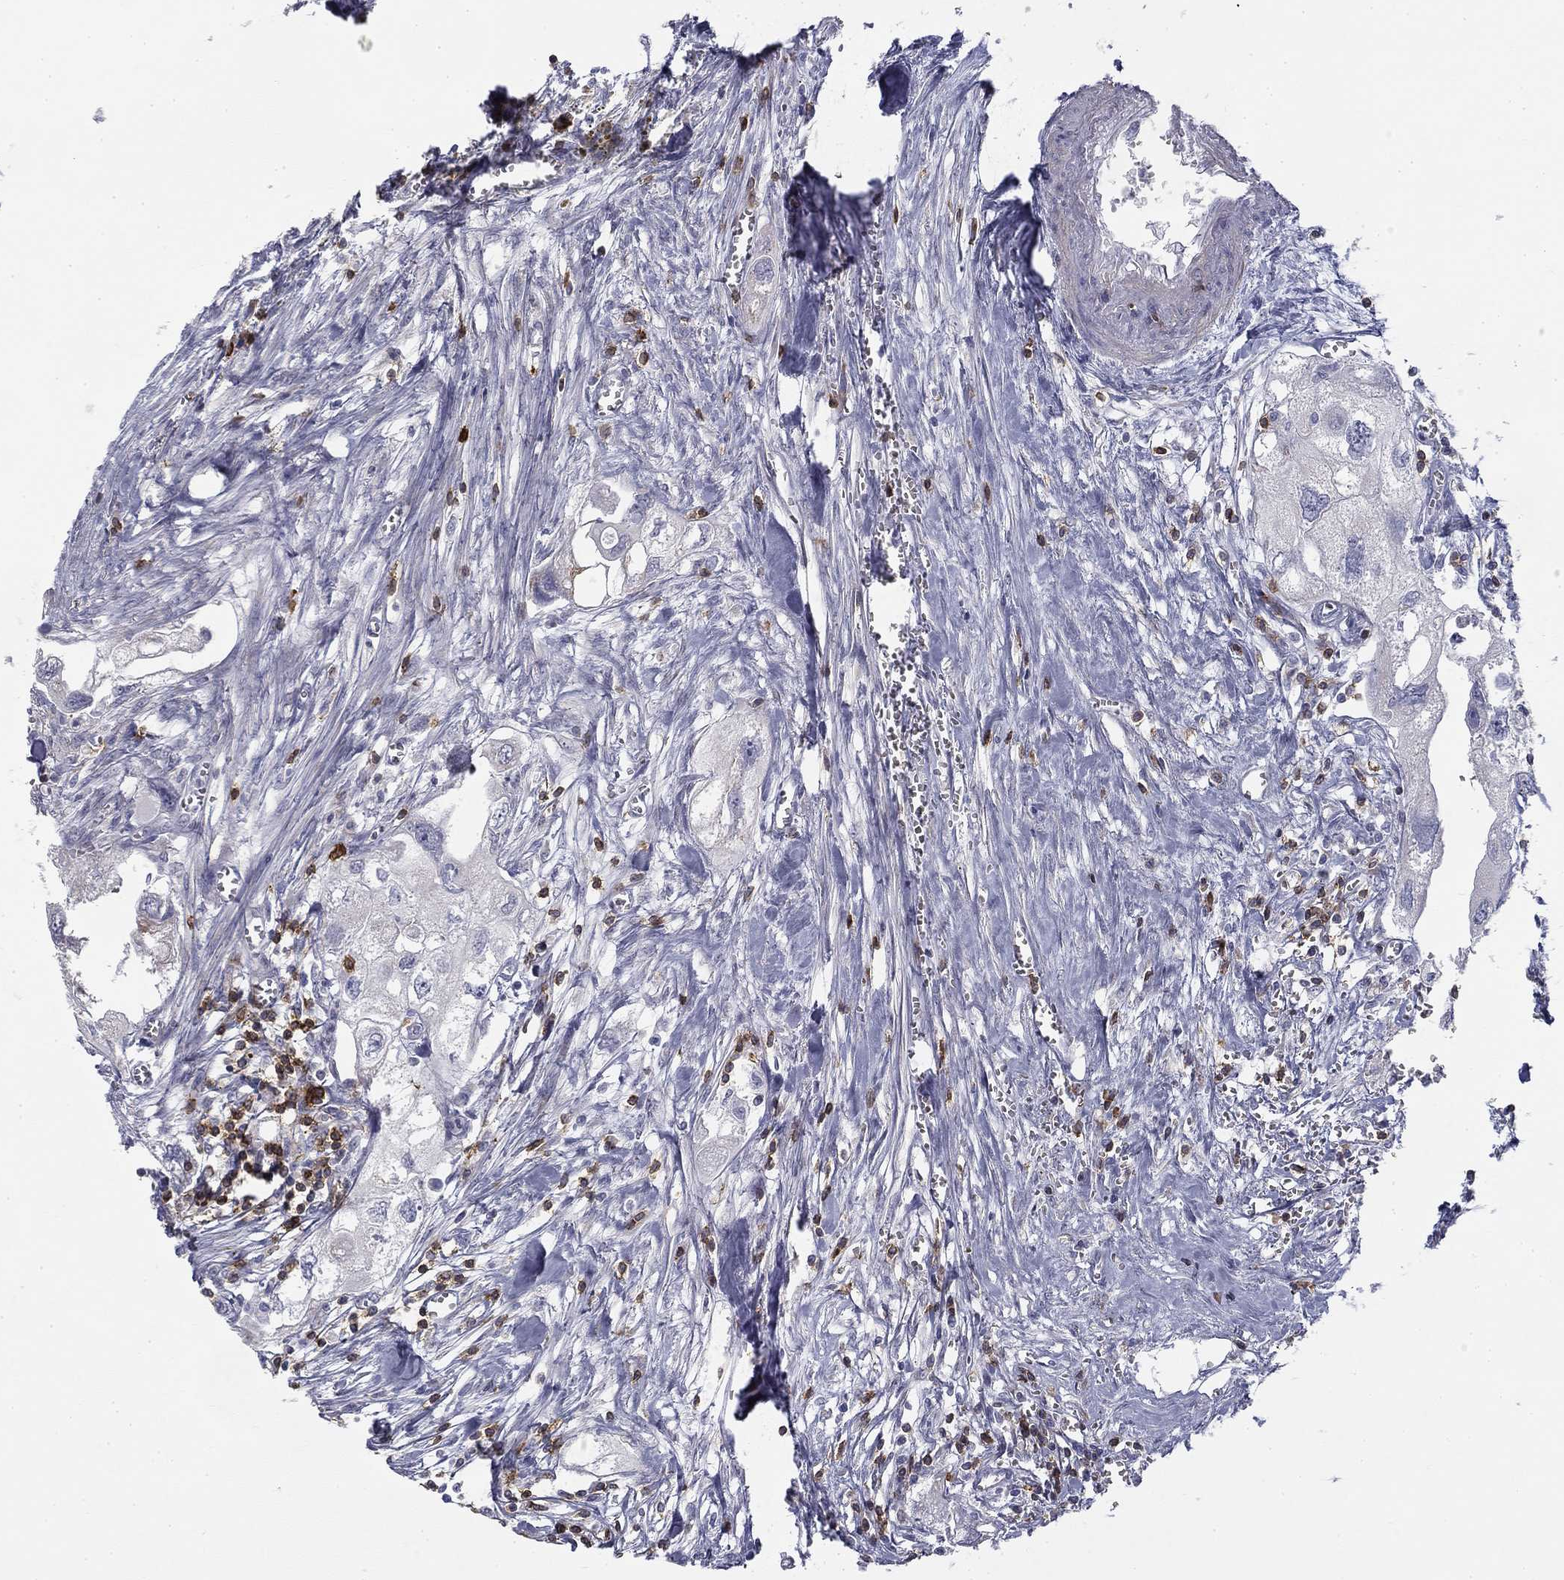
{"staining": {"intensity": "negative", "quantity": "none", "location": "none"}, "tissue": "urothelial cancer", "cell_type": "Tumor cells", "image_type": "cancer", "snomed": [{"axis": "morphology", "description": "Urothelial carcinoma, High grade"}, {"axis": "topography", "description": "Urinary bladder"}], "caption": "High-grade urothelial carcinoma was stained to show a protein in brown. There is no significant expression in tumor cells.", "gene": "TRAT1", "patient": {"sex": "male", "age": 59}}